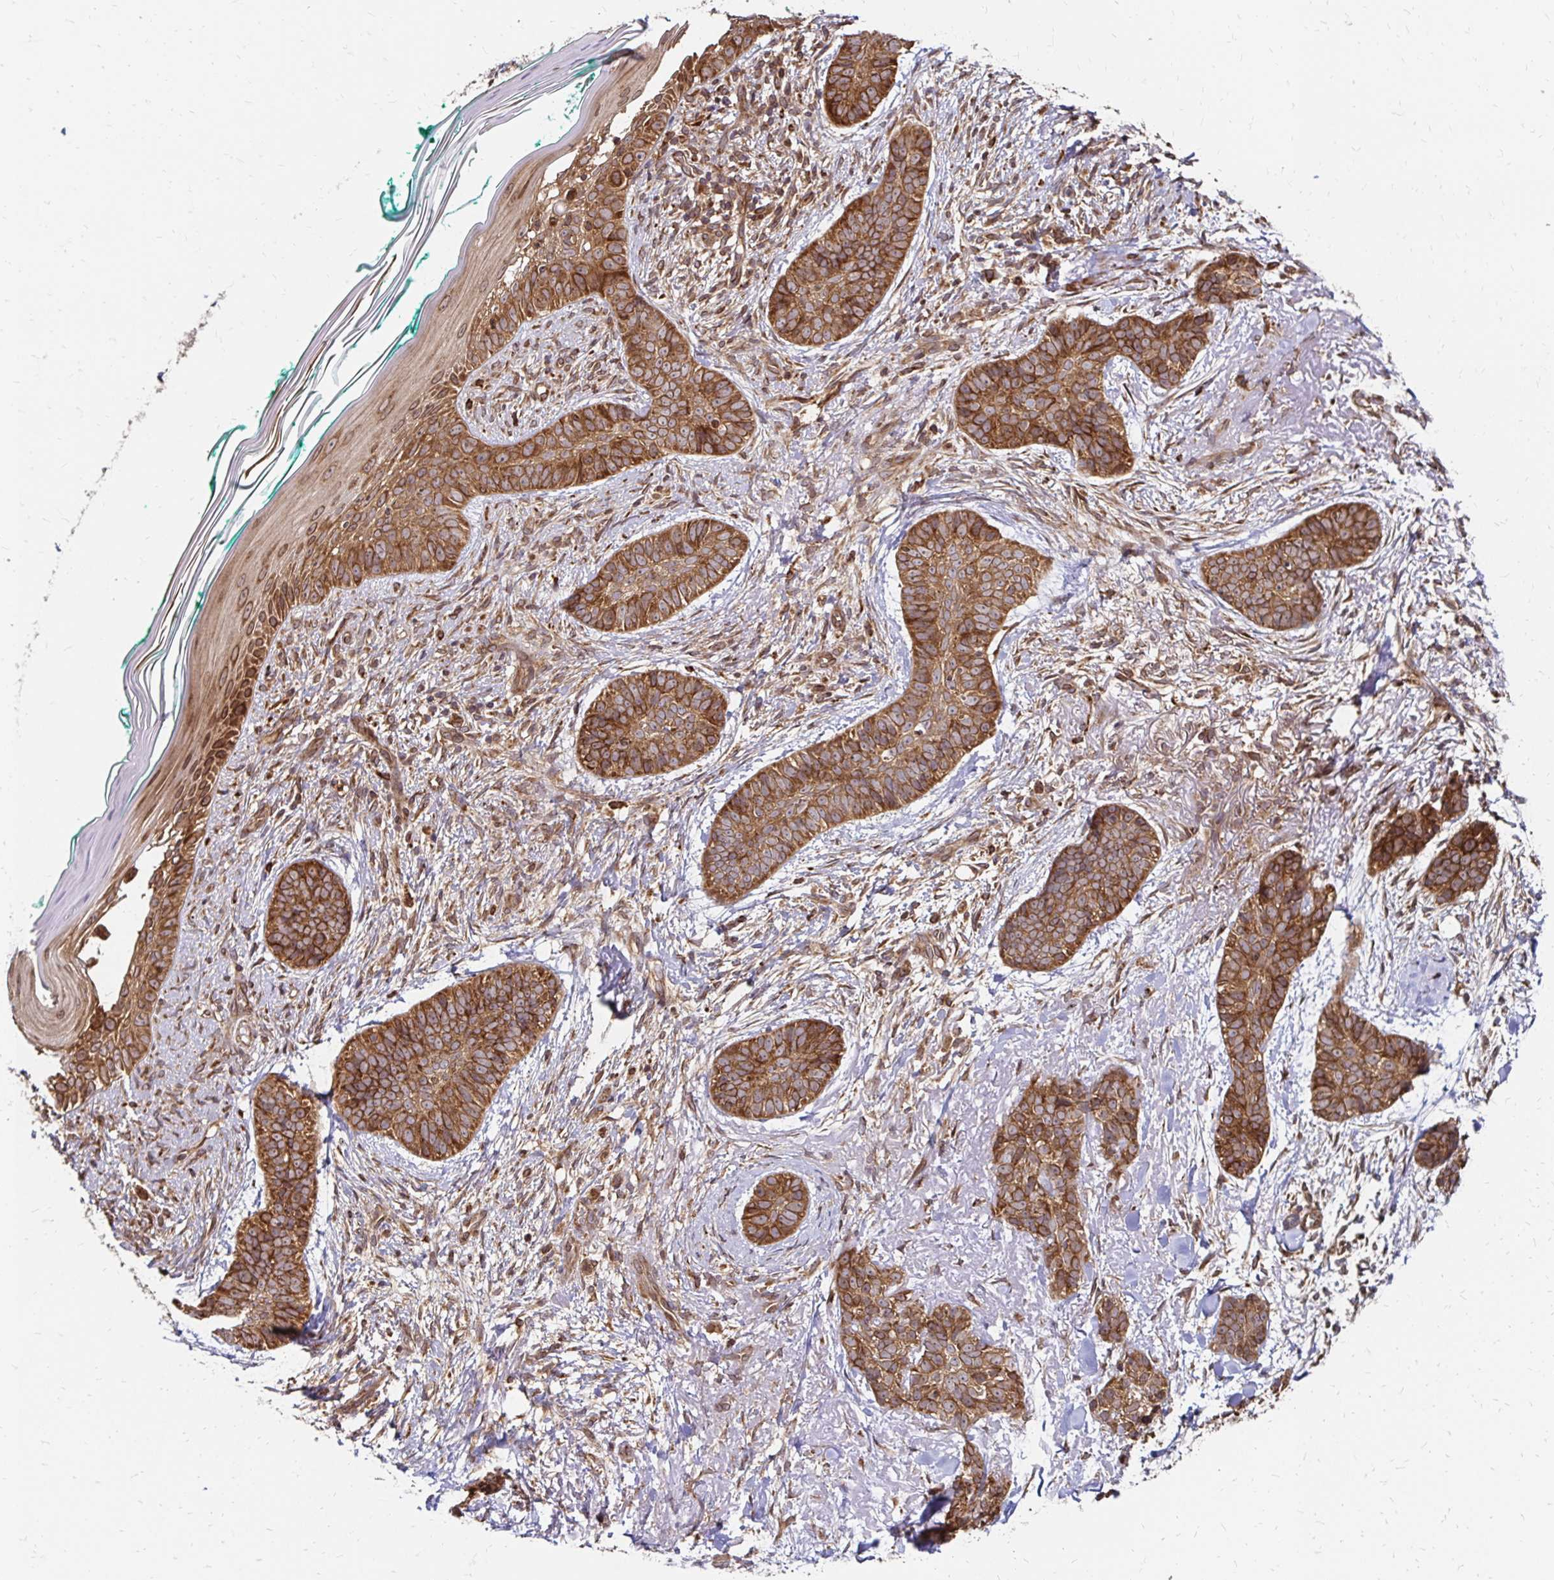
{"staining": {"intensity": "moderate", "quantity": ">75%", "location": "cytoplasmic/membranous"}, "tissue": "skin cancer", "cell_type": "Tumor cells", "image_type": "cancer", "snomed": [{"axis": "morphology", "description": "Basal cell carcinoma"}, {"axis": "topography", "description": "Skin"}, {"axis": "topography", "description": "Skin of face"}, {"axis": "topography", "description": "Skin of nose"}], "caption": "This is an image of IHC staining of skin cancer (basal cell carcinoma), which shows moderate expression in the cytoplasmic/membranous of tumor cells.", "gene": "ZW10", "patient": {"sex": "female", "age": 86}}